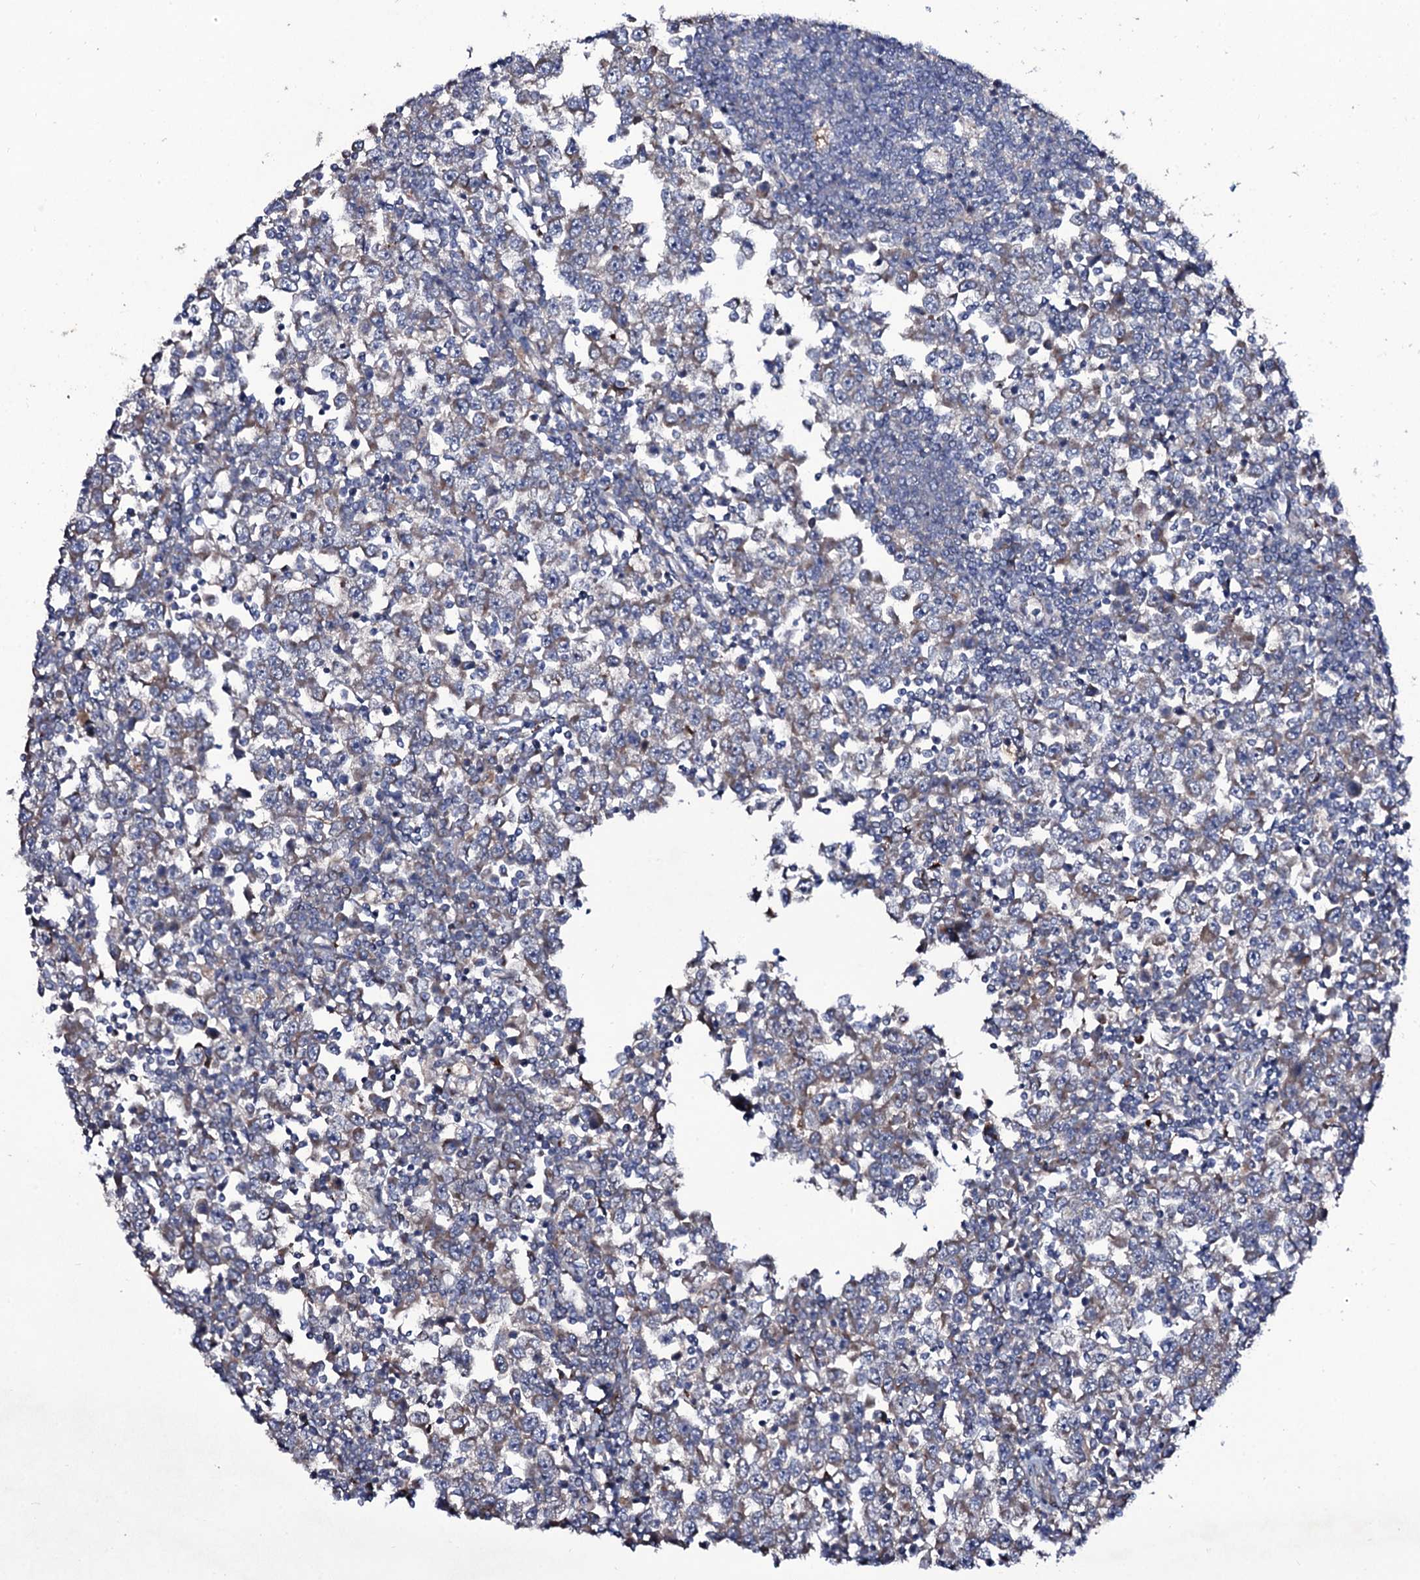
{"staining": {"intensity": "weak", "quantity": "25%-75%", "location": "cytoplasmic/membranous"}, "tissue": "testis cancer", "cell_type": "Tumor cells", "image_type": "cancer", "snomed": [{"axis": "morphology", "description": "Seminoma, NOS"}, {"axis": "topography", "description": "Testis"}], "caption": "Testis seminoma tissue exhibits weak cytoplasmic/membranous staining in about 25%-75% of tumor cells, visualized by immunohistochemistry.", "gene": "COG6", "patient": {"sex": "male", "age": 65}}